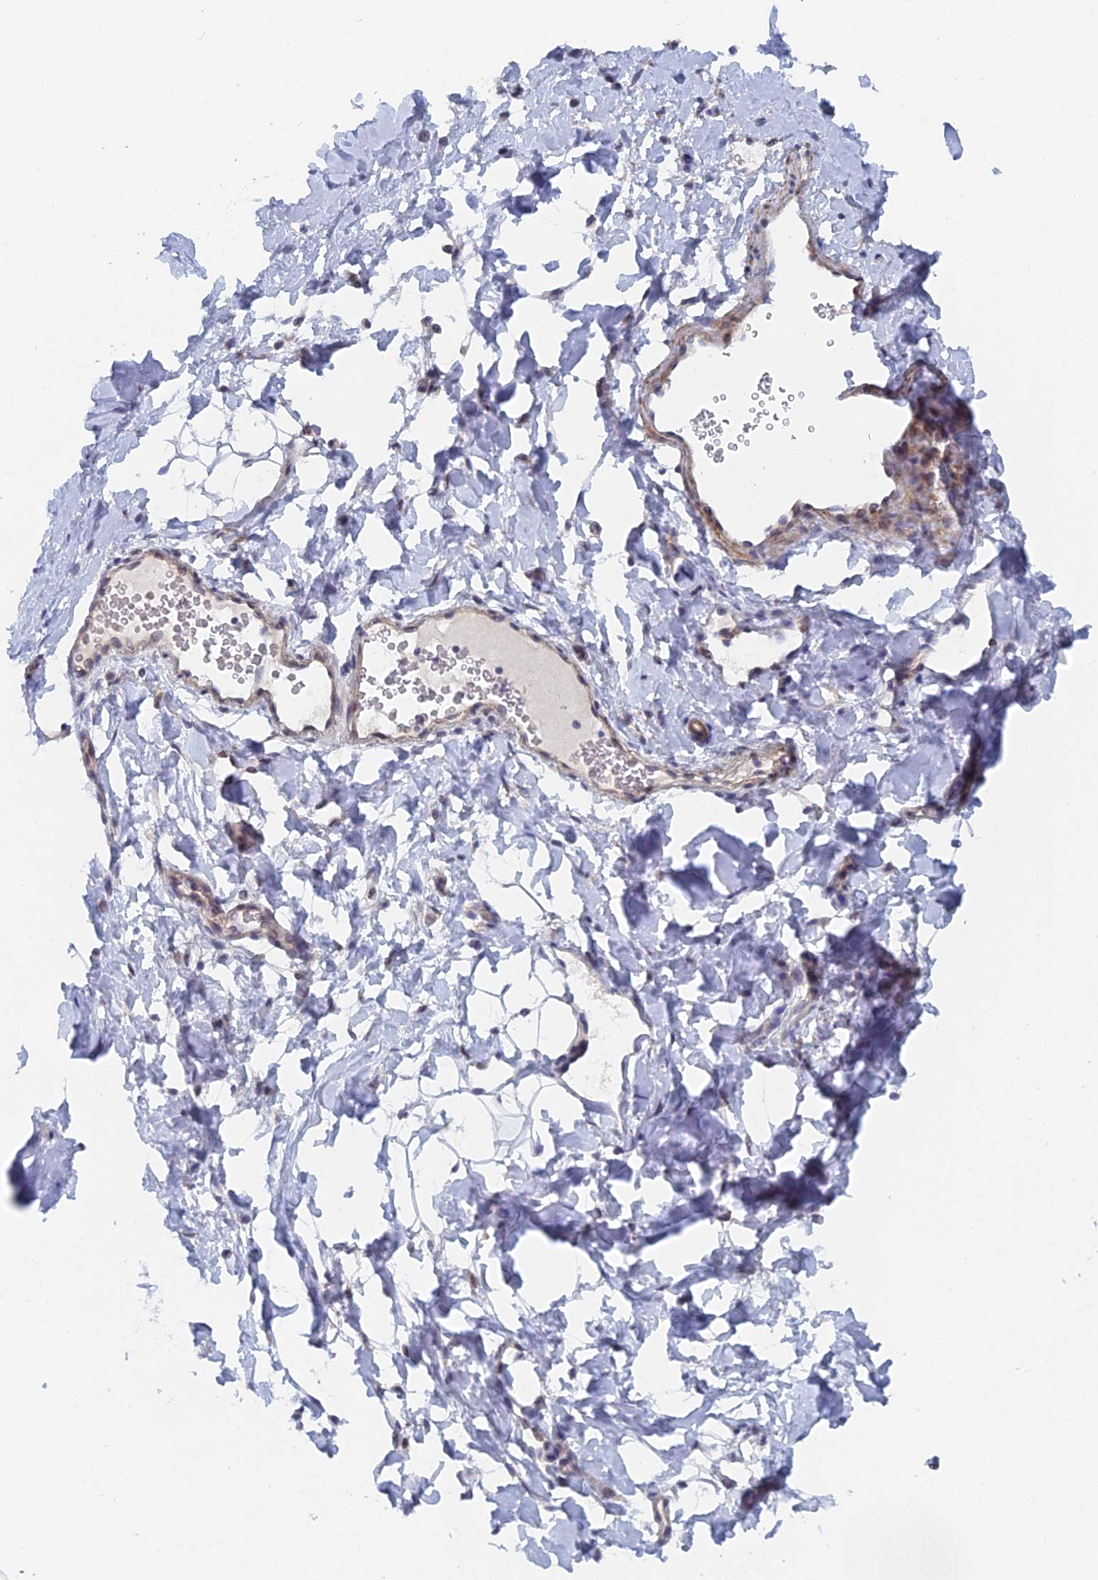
{"staining": {"intensity": "weak", "quantity": "25%-75%", "location": "nuclear"}, "tissue": "adipose tissue", "cell_type": "Adipocytes", "image_type": "normal", "snomed": [{"axis": "morphology", "description": "Normal tissue, NOS"}, {"axis": "topography", "description": "Breast"}], "caption": "Immunohistochemistry staining of unremarkable adipose tissue, which shows low levels of weak nuclear positivity in approximately 25%-75% of adipocytes indicating weak nuclear protein expression. The staining was performed using DAB (3,3'-diaminobenzidine) (brown) for protein detection and nuclei were counterstained in hematoxylin (blue).", "gene": "GMNC", "patient": {"sex": "female", "age": 26}}